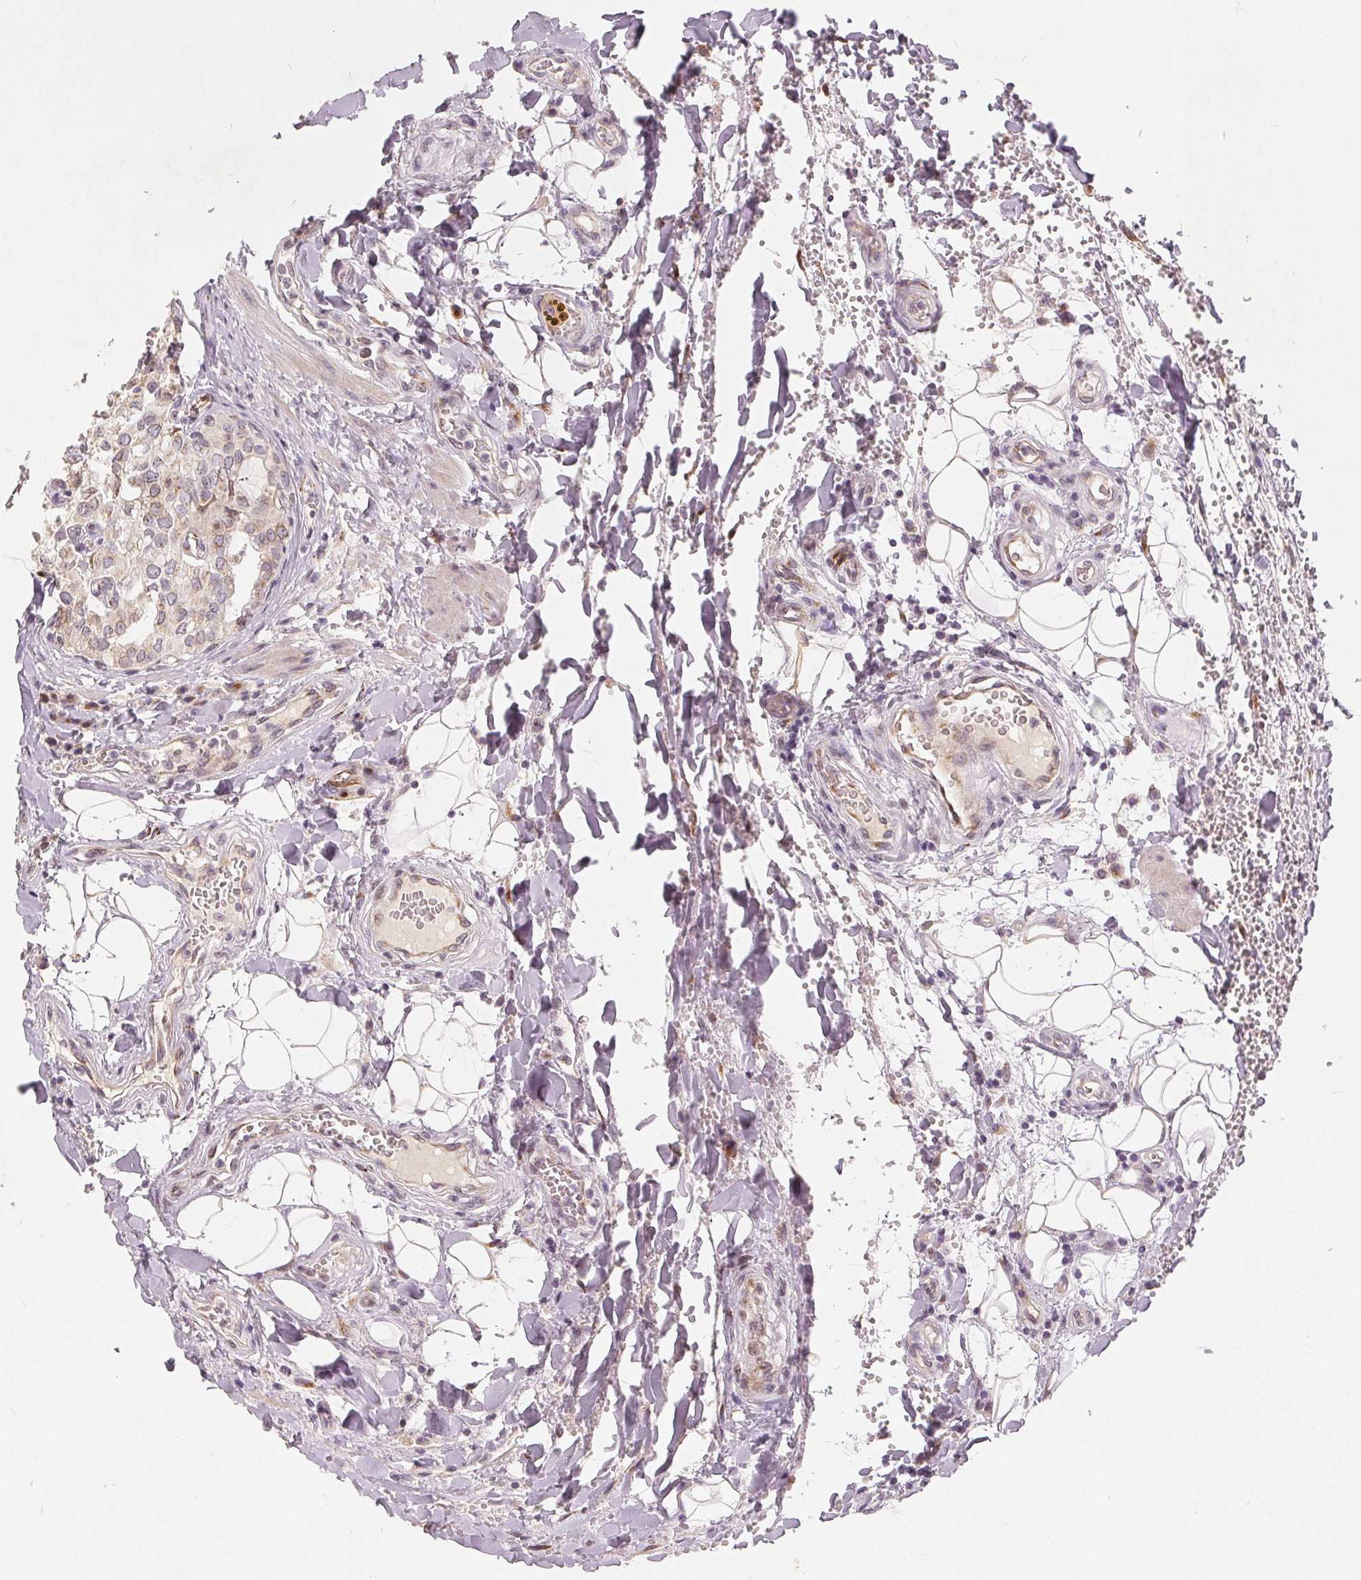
{"staining": {"intensity": "moderate", "quantity": "<25%", "location": "cytoplasmic/membranous"}, "tissue": "thyroid cancer", "cell_type": "Tumor cells", "image_type": "cancer", "snomed": [{"axis": "morphology", "description": "Papillary adenocarcinoma, NOS"}, {"axis": "topography", "description": "Thyroid gland"}], "caption": "Immunohistochemistry (IHC) of thyroid cancer (papillary adenocarcinoma) reveals low levels of moderate cytoplasmic/membranous staining in approximately <25% of tumor cells.", "gene": "TMSB15B", "patient": {"sex": "male", "age": 20}}